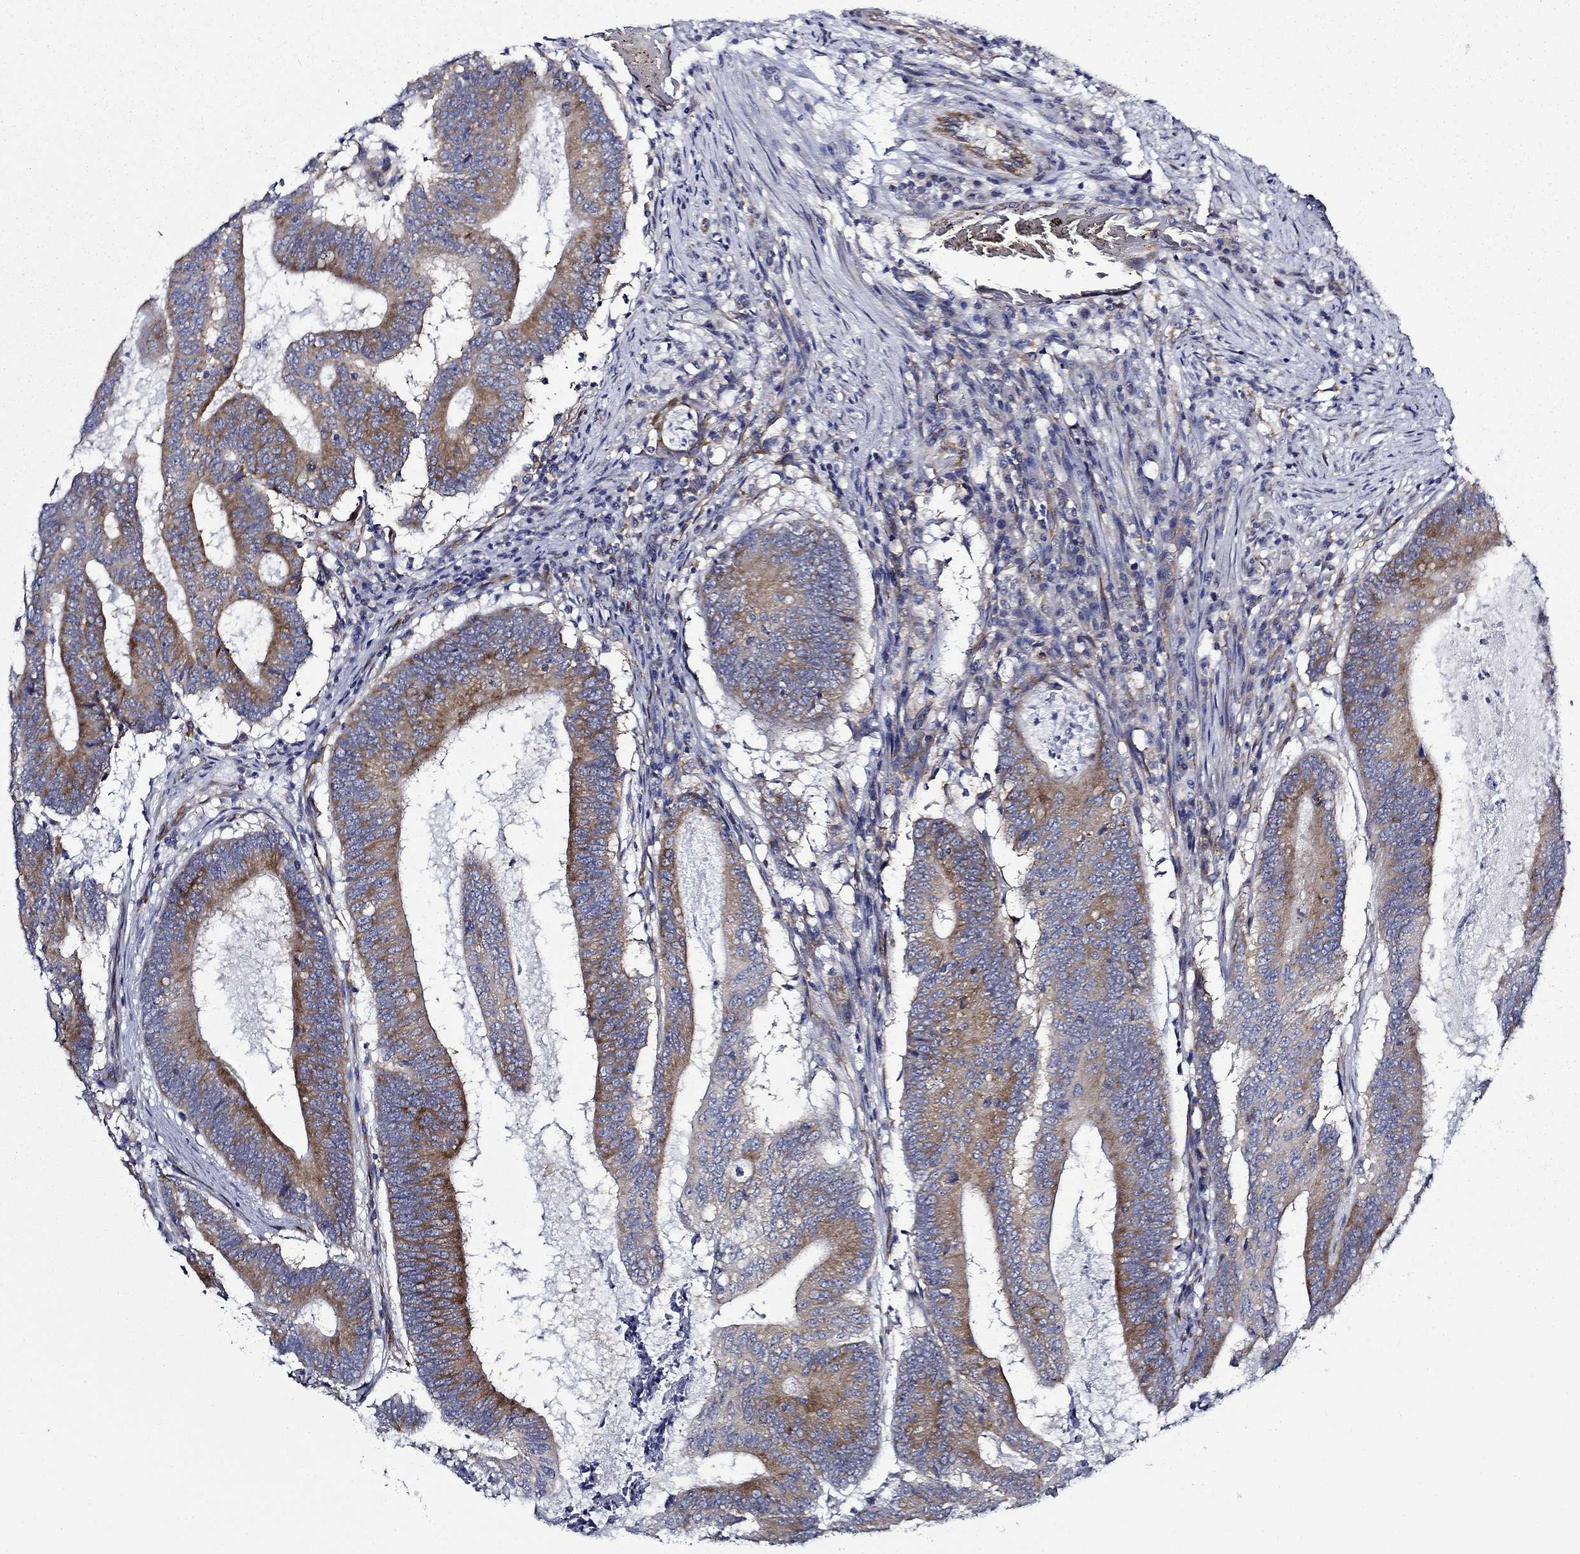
{"staining": {"intensity": "strong", "quantity": "<25%", "location": "cytoplasmic/membranous"}, "tissue": "colorectal cancer", "cell_type": "Tumor cells", "image_type": "cancer", "snomed": [{"axis": "morphology", "description": "Adenocarcinoma, NOS"}, {"axis": "topography", "description": "Colon"}], "caption": "DAB (3,3'-diaminobenzidine) immunohistochemical staining of colorectal adenocarcinoma shows strong cytoplasmic/membranous protein expression in about <25% of tumor cells. The staining is performed using DAB (3,3'-diaminobenzidine) brown chromogen to label protein expression. The nuclei are counter-stained blue using hematoxylin.", "gene": "FXR1", "patient": {"sex": "female", "age": 70}}